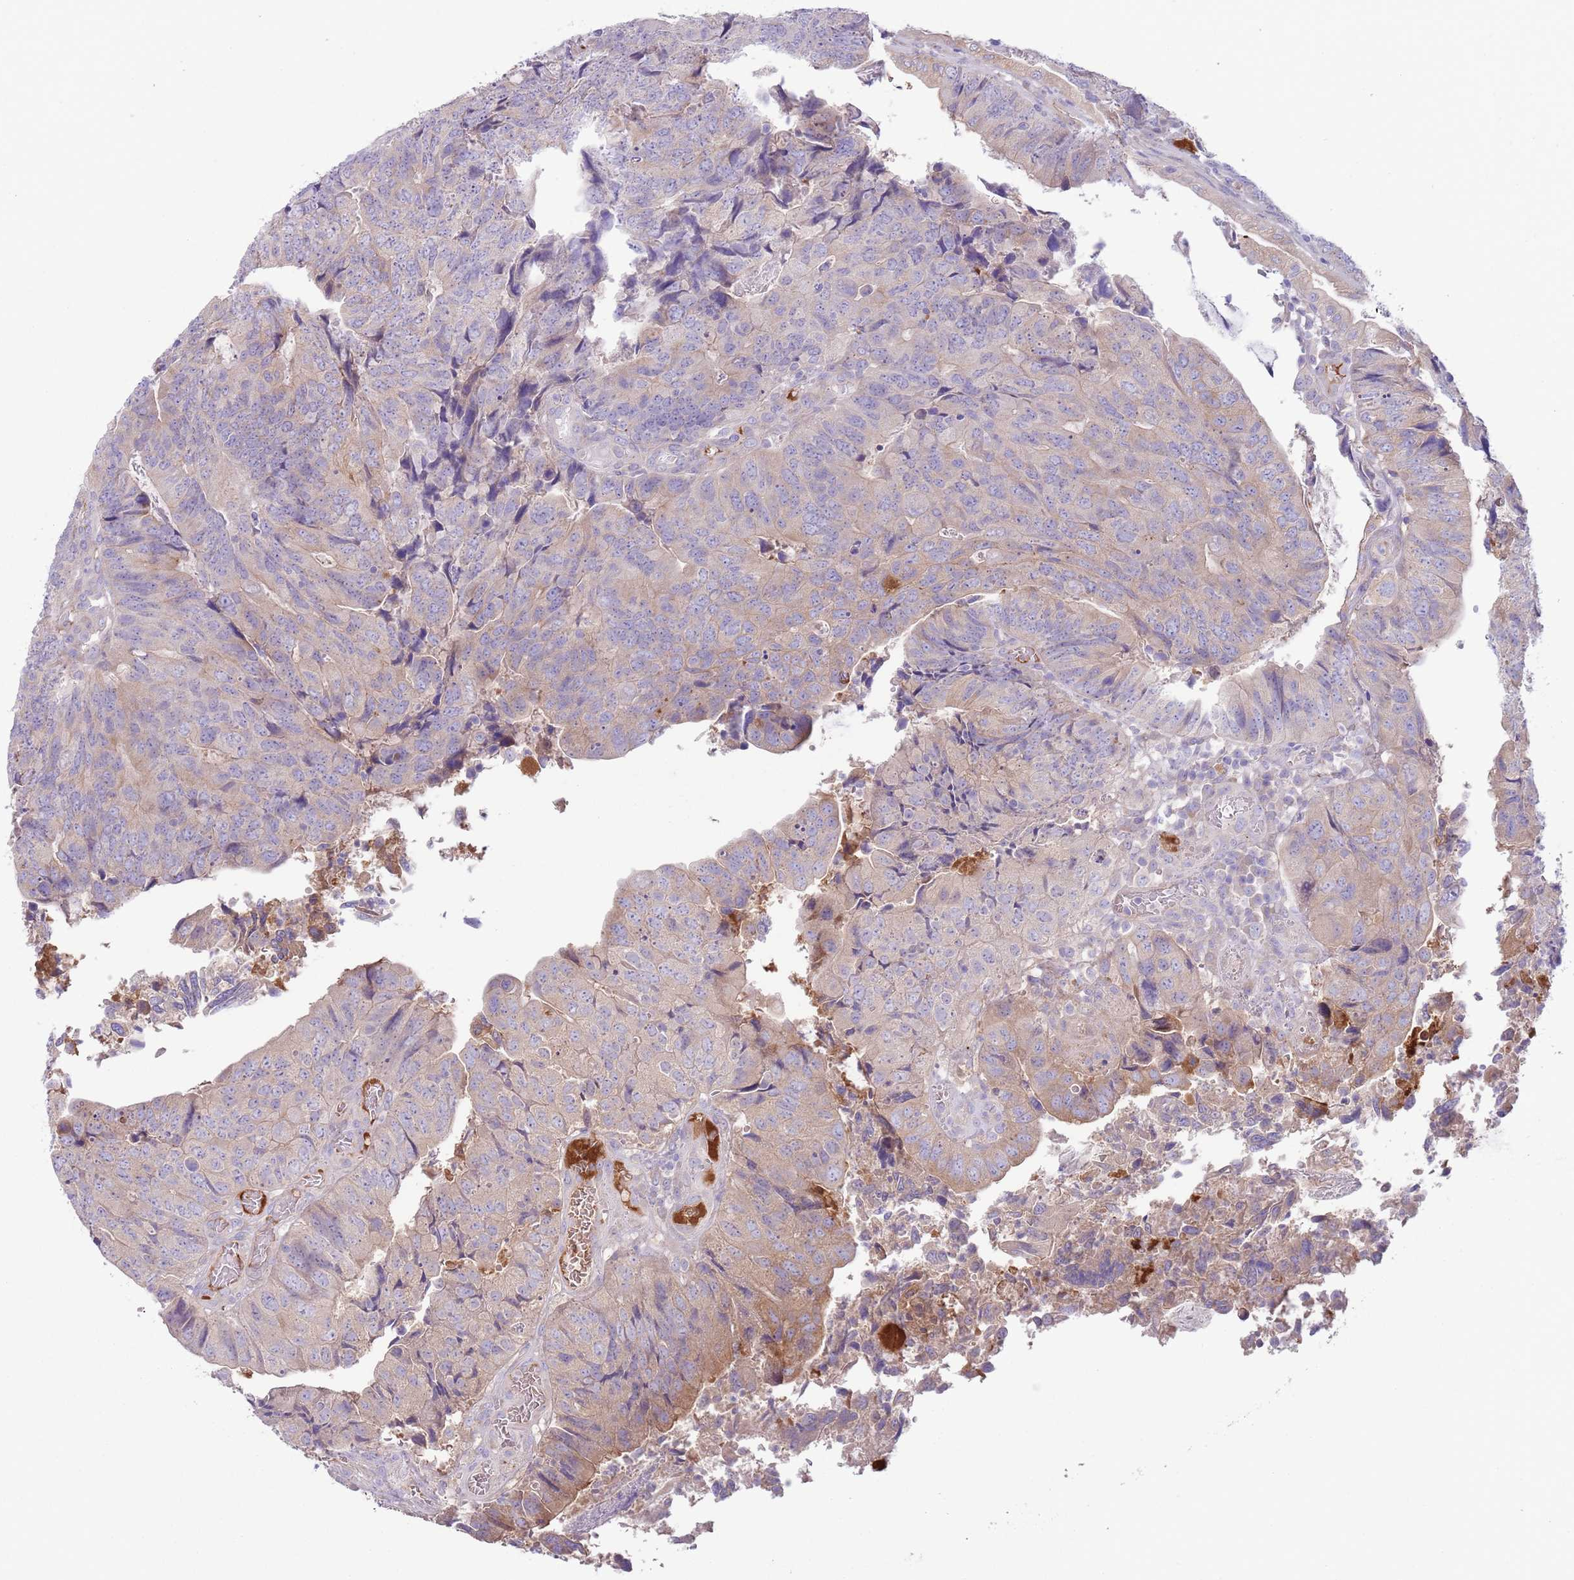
{"staining": {"intensity": "weak", "quantity": "<25%", "location": "cytoplasmic/membranous"}, "tissue": "colorectal cancer", "cell_type": "Tumor cells", "image_type": "cancer", "snomed": [{"axis": "morphology", "description": "Adenocarcinoma, NOS"}, {"axis": "topography", "description": "Colon"}], "caption": "The histopathology image demonstrates no staining of tumor cells in colorectal cancer (adenocarcinoma). The staining was performed using DAB to visualize the protein expression in brown, while the nuclei were stained in blue with hematoxylin (Magnification: 20x).", "gene": "CFH", "patient": {"sex": "female", "age": 67}}